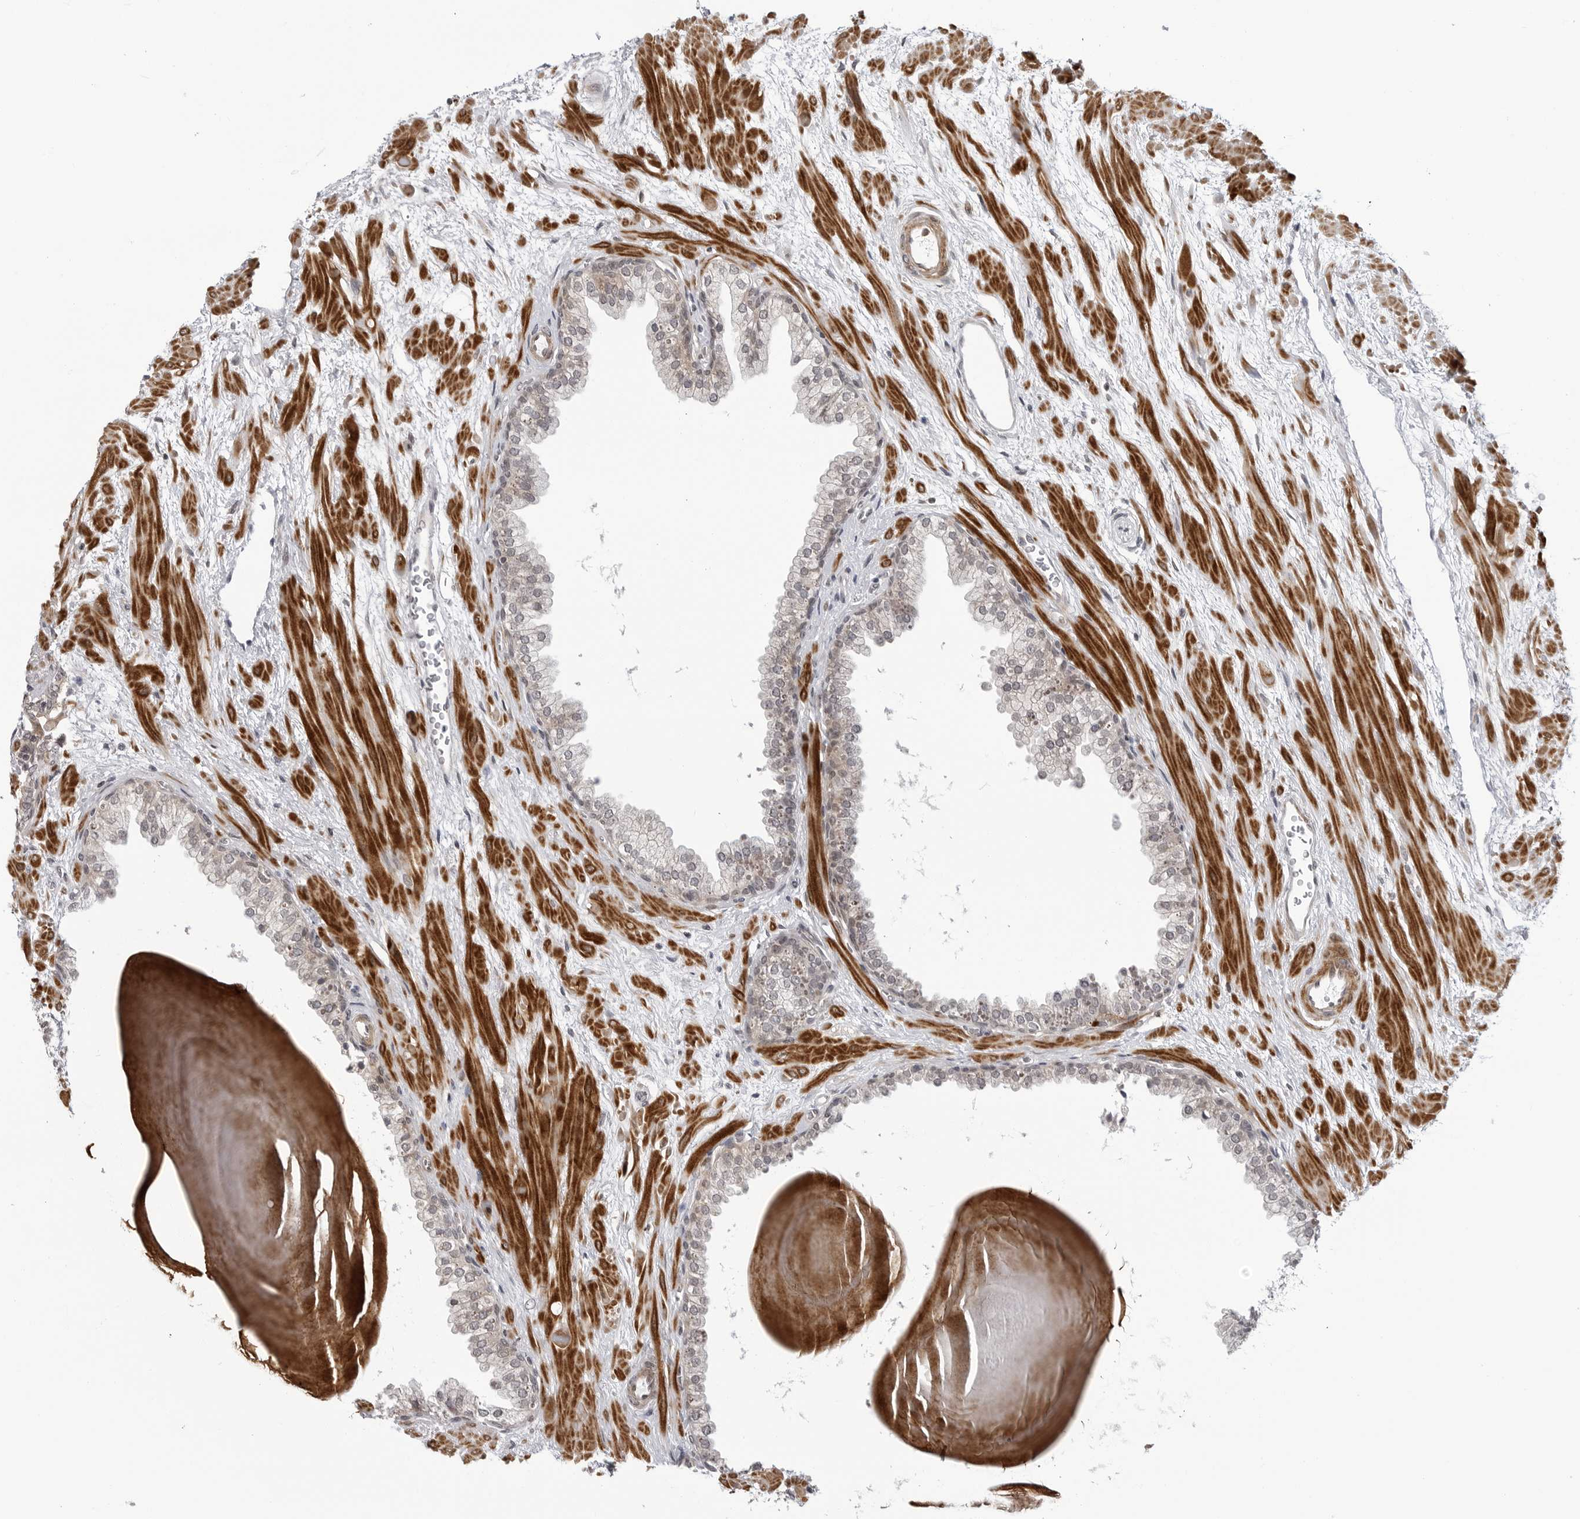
{"staining": {"intensity": "weak", "quantity": "<25%", "location": "cytoplasmic/membranous"}, "tissue": "prostate", "cell_type": "Glandular cells", "image_type": "normal", "snomed": [{"axis": "morphology", "description": "Normal tissue, NOS"}, {"axis": "topography", "description": "Prostate"}], "caption": "Immunohistochemical staining of unremarkable prostate shows no significant staining in glandular cells. (Brightfield microscopy of DAB (3,3'-diaminobenzidine) immunohistochemistry (IHC) at high magnification).", "gene": "ADAMTS5", "patient": {"sex": "male", "age": 48}}